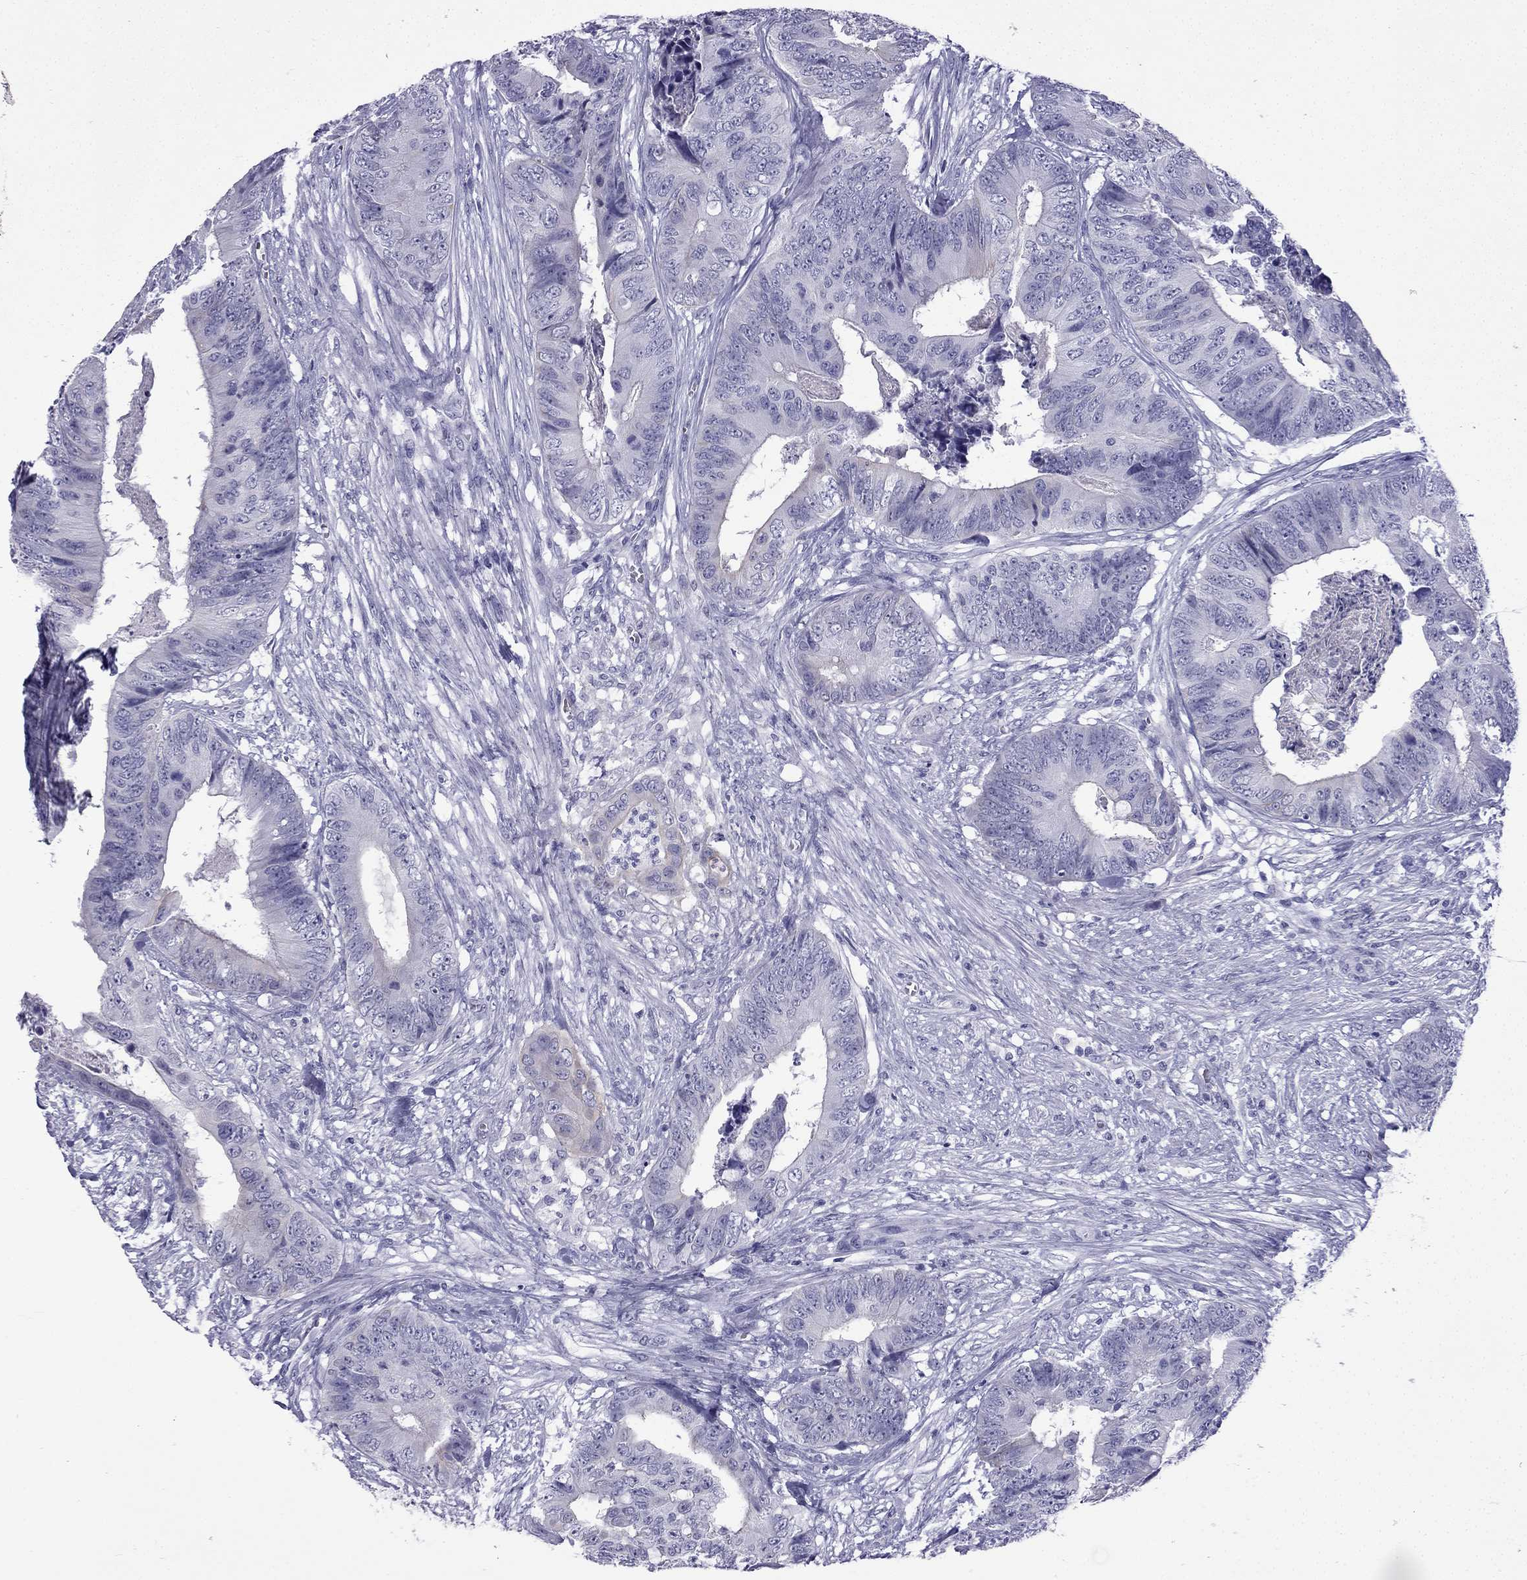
{"staining": {"intensity": "negative", "quantity": "none", "location": "none"}, "tissue": "colorectal cancer", "cell_type": "Tumor cells", "image_type": "cancer", "snomed": [{"axis": "morphology", "description": "Adenocarcinoma, NOS"}, {"axis": "topography", "description": "Colon"}], "caption": "A high-resolution photomicrograph shows IHC staining of colorectal cancer (adenocarcinoma), which demonstrates no significant positivity in tumor cells.", "gene": "GJA8", "patient": {"sex": "male", "age": 84}}